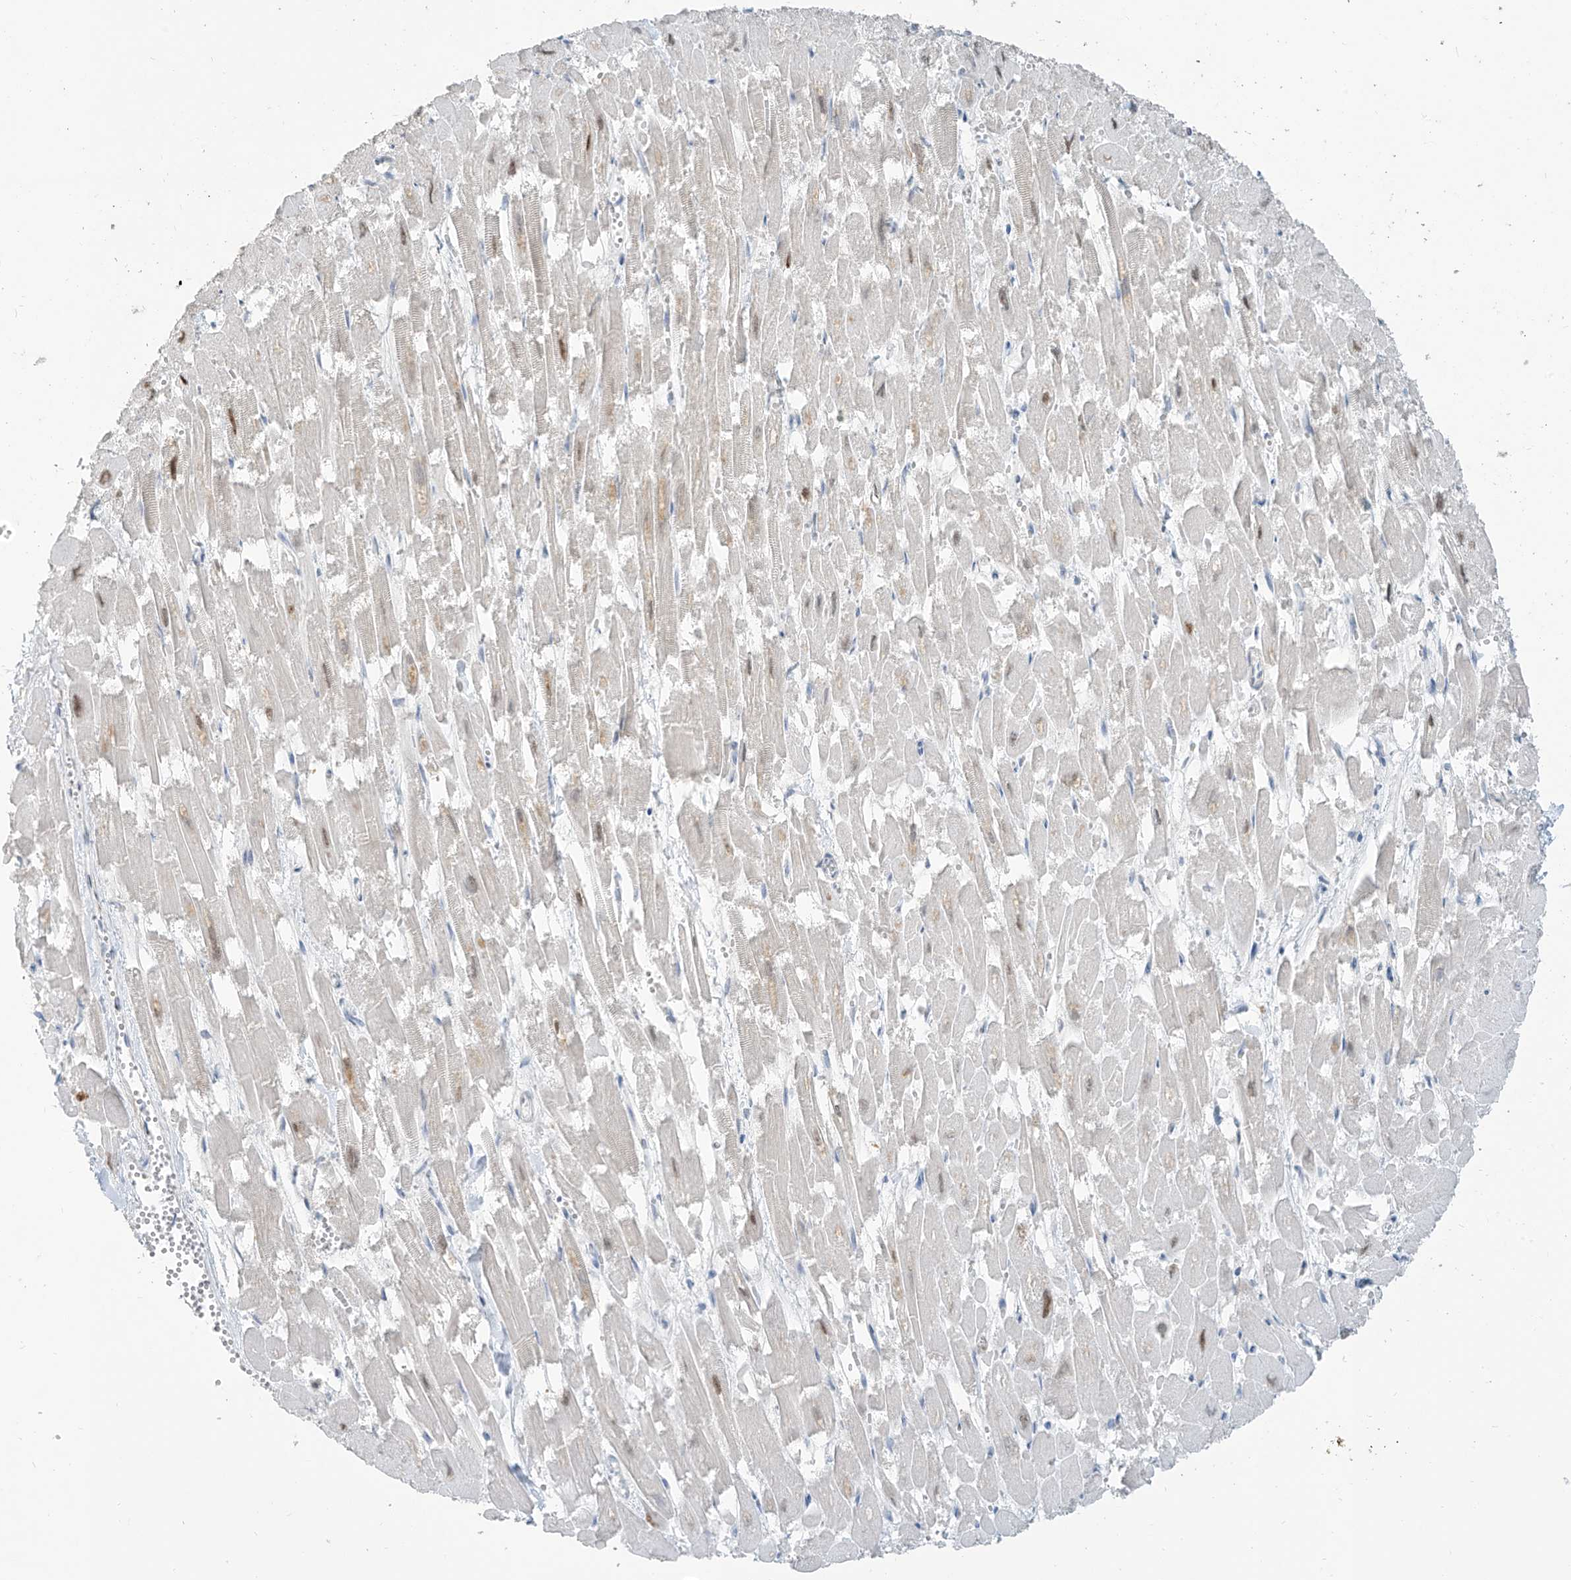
{"staining": {"intensity": "weak", "quantity": "25%-75%", "location": "cytoplasmic/membranous,nuclear"}, "tissue": "heart muscle", "cell_type": "Cardiomyocytes", "image_type": "normal", "snomed": [{"axis": "morphology", "description": "Normal tissue, NOS"}, {"axis": "topography", "description": "Heart"}], "caption": "The micrograph displays immunohistochemical staining of unremarkable heart muscle. There is weak cytoplasmic/membranous,nuclear expression is seen in about 25%-75% of cardiomyocytes. (DAB = brown stain, brightfield microscopy at high magnification).", "gene": "METAP1D", "patient": {"sex": "male", "age": 54}}